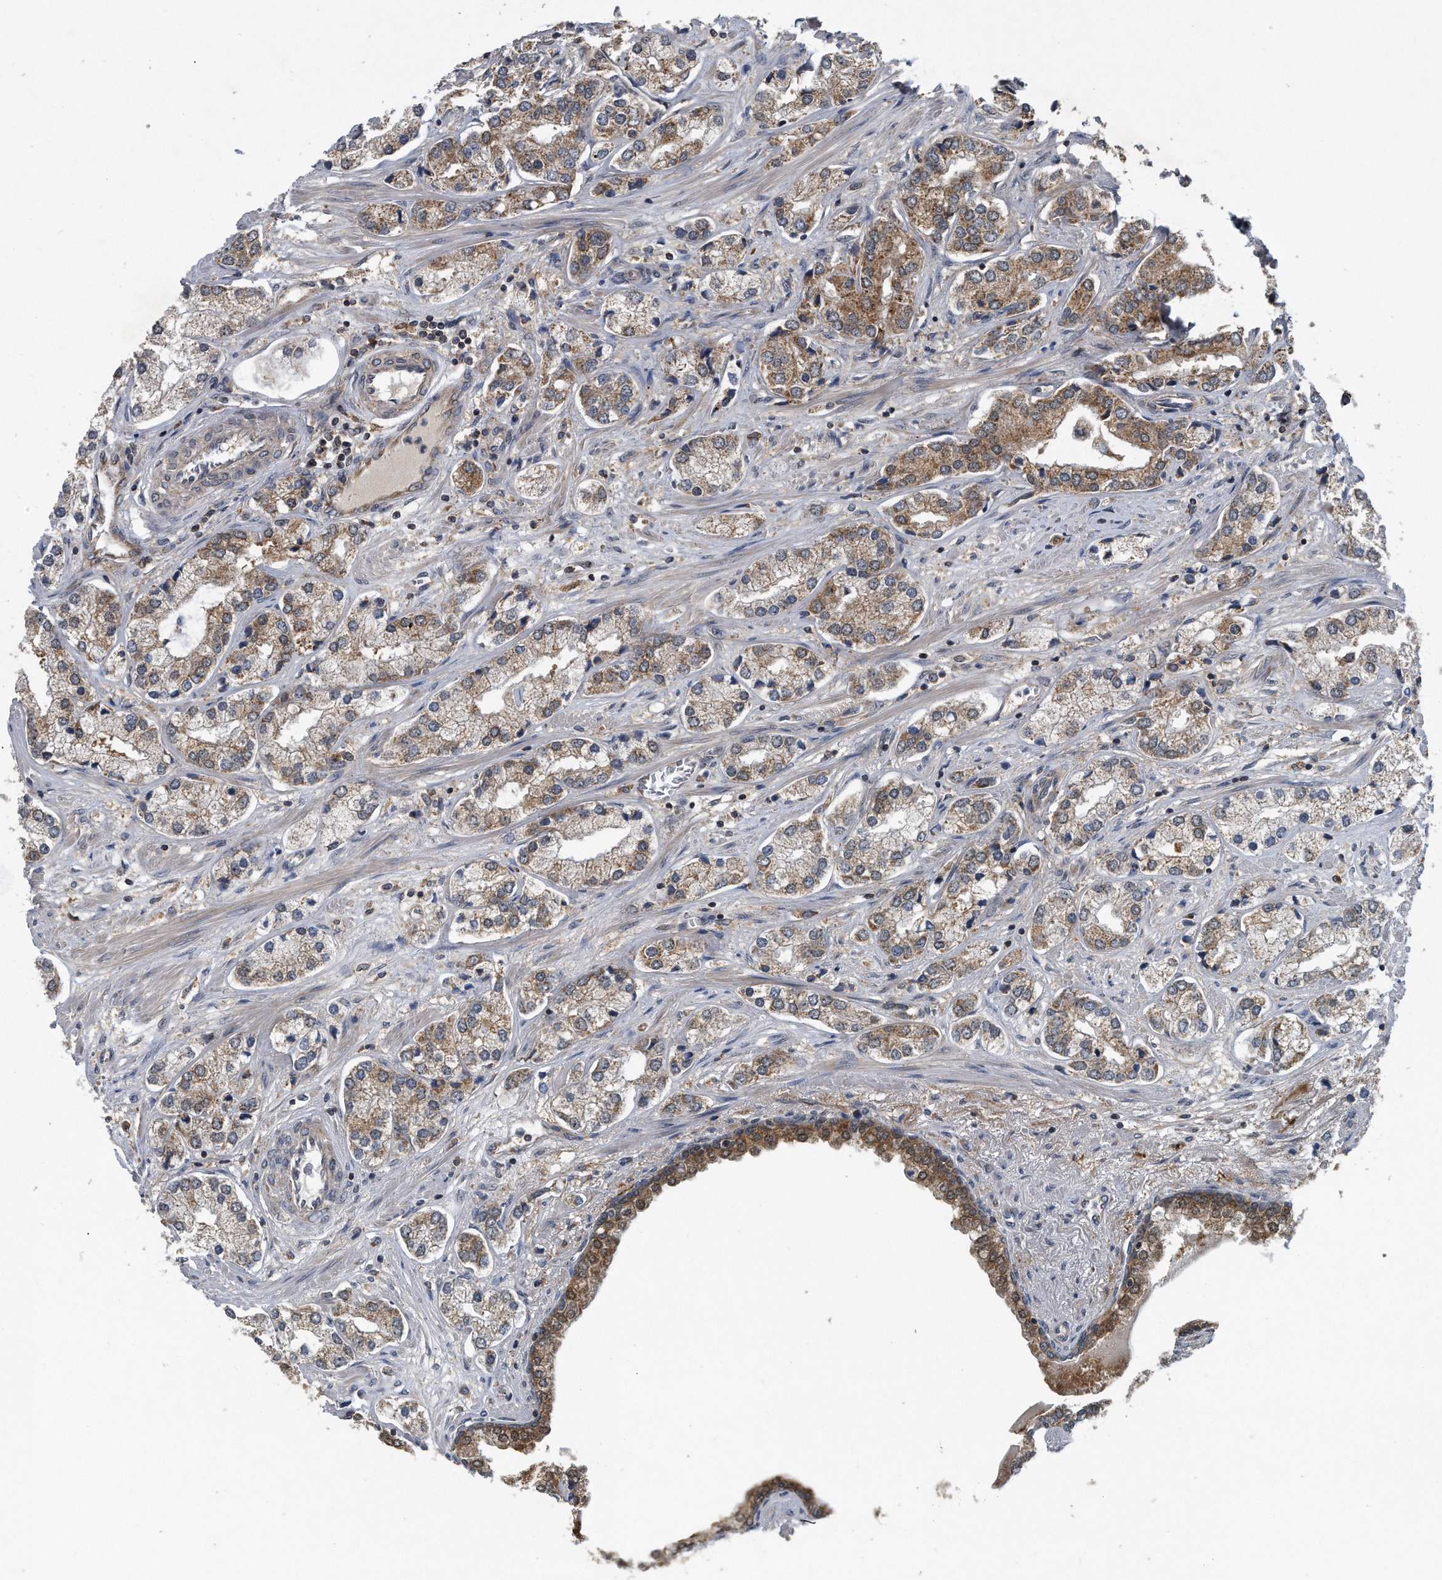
{"staining": {"intensity": "moderate", "quantity": "25%-75%", "location": "cytoplasmic/membranous"}, "tissue": "prostate cancer", "cell_type": "Tumor cells", "image_type": "cancer", "snomed": [{"axis": "morphology", "description": "Adenocarcinoma, High grade"}, {"axis": "topography", "description": "Prostate"}], "caption": "Human prostate cancer stained for a protein (brown) exhibits moderate cytoplasmic/membranous positive staining in approximately 25%-75% of tumor cells.", "gene": "ALPK2", "patient": {"sex": "male", "age": 66}}